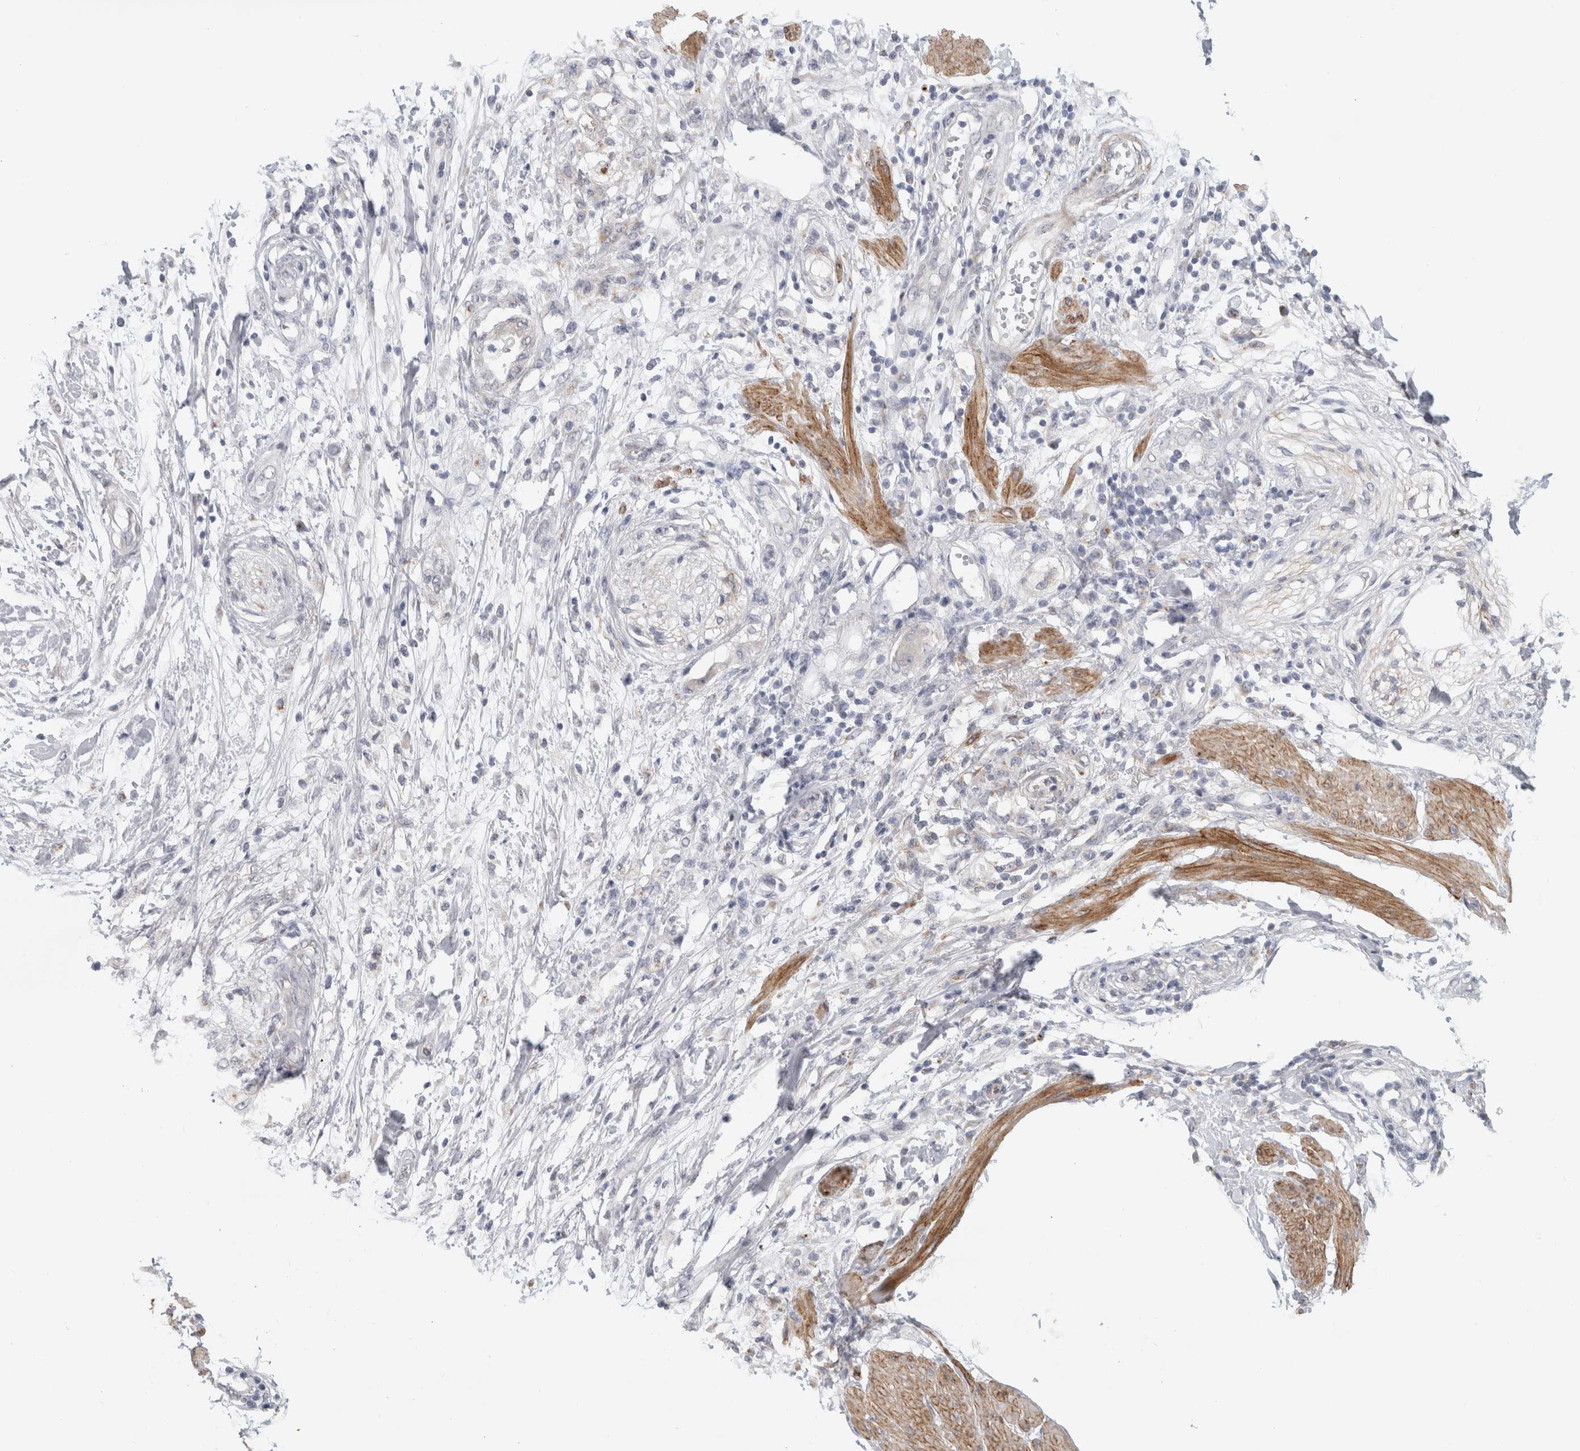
{"staining": {"intensity": "negative", "quantity": "none", "location": "none"}, "tissue": "pancreatic cancer", "cell_type": "Tumor cells", "image_type": "cancer", "snomed": [{"axis": "morphology", "description": "Normal tissue, NOS"}, {"axis": "morphology", "description": "Adenocarcinoma, NOS"}, {"axis": "topography", "description": "Pancreas"}, {"axis": "topography", "description": "Duodenum"}], "caption": "Immunohistochemistry (IHC) of human adenocarcinoma (pancreatic) exhibits no expression in tumor cells.", "gene": "MGAT1", "patient": {"sex": "female", "age": 60}}